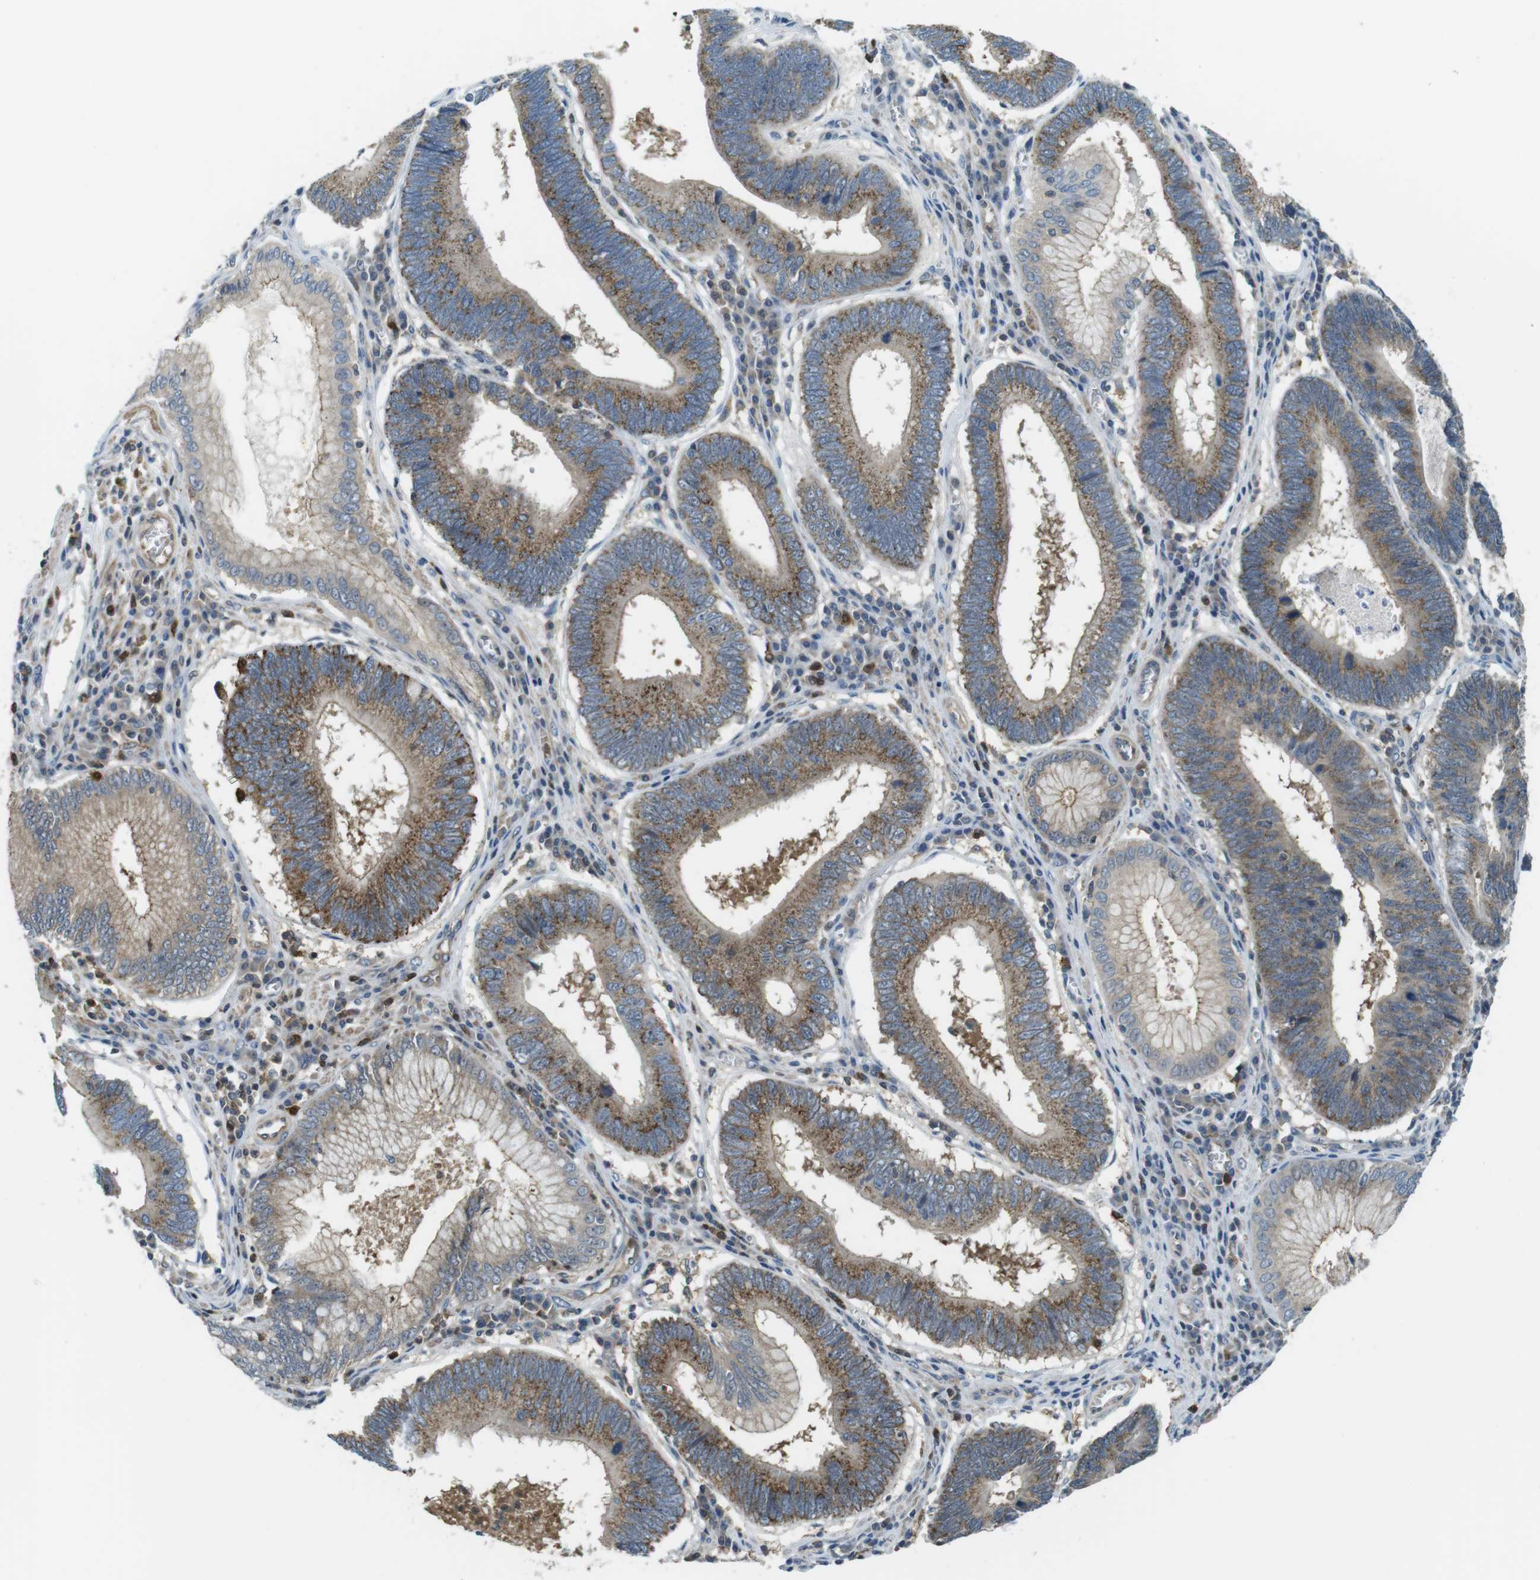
{"staining": {"intensity": "moderate", "quantity": ">75%", "location": "cytoplasmic/membranous"}, "tissue": "stomach cancer", "cell_type": "Tumor cells", "image_type": "cancer", "snomed": [{"axis": "morphology", "description": "Adenocarcinoma, NOS"}, {"axis": "topography", "description": "Stomach"}], "caption": "The immunohistochemical stain labels moderate cytoplasmic/membranous expression in tumor cells of stomach cancer tissue. The staining was performed using DAB, with brown indicating positive protein expression. Nuclei are stained blue with hematoxylin.", "gene": "LRRC3B", "patient": {"sex": "male", "age": 59}}